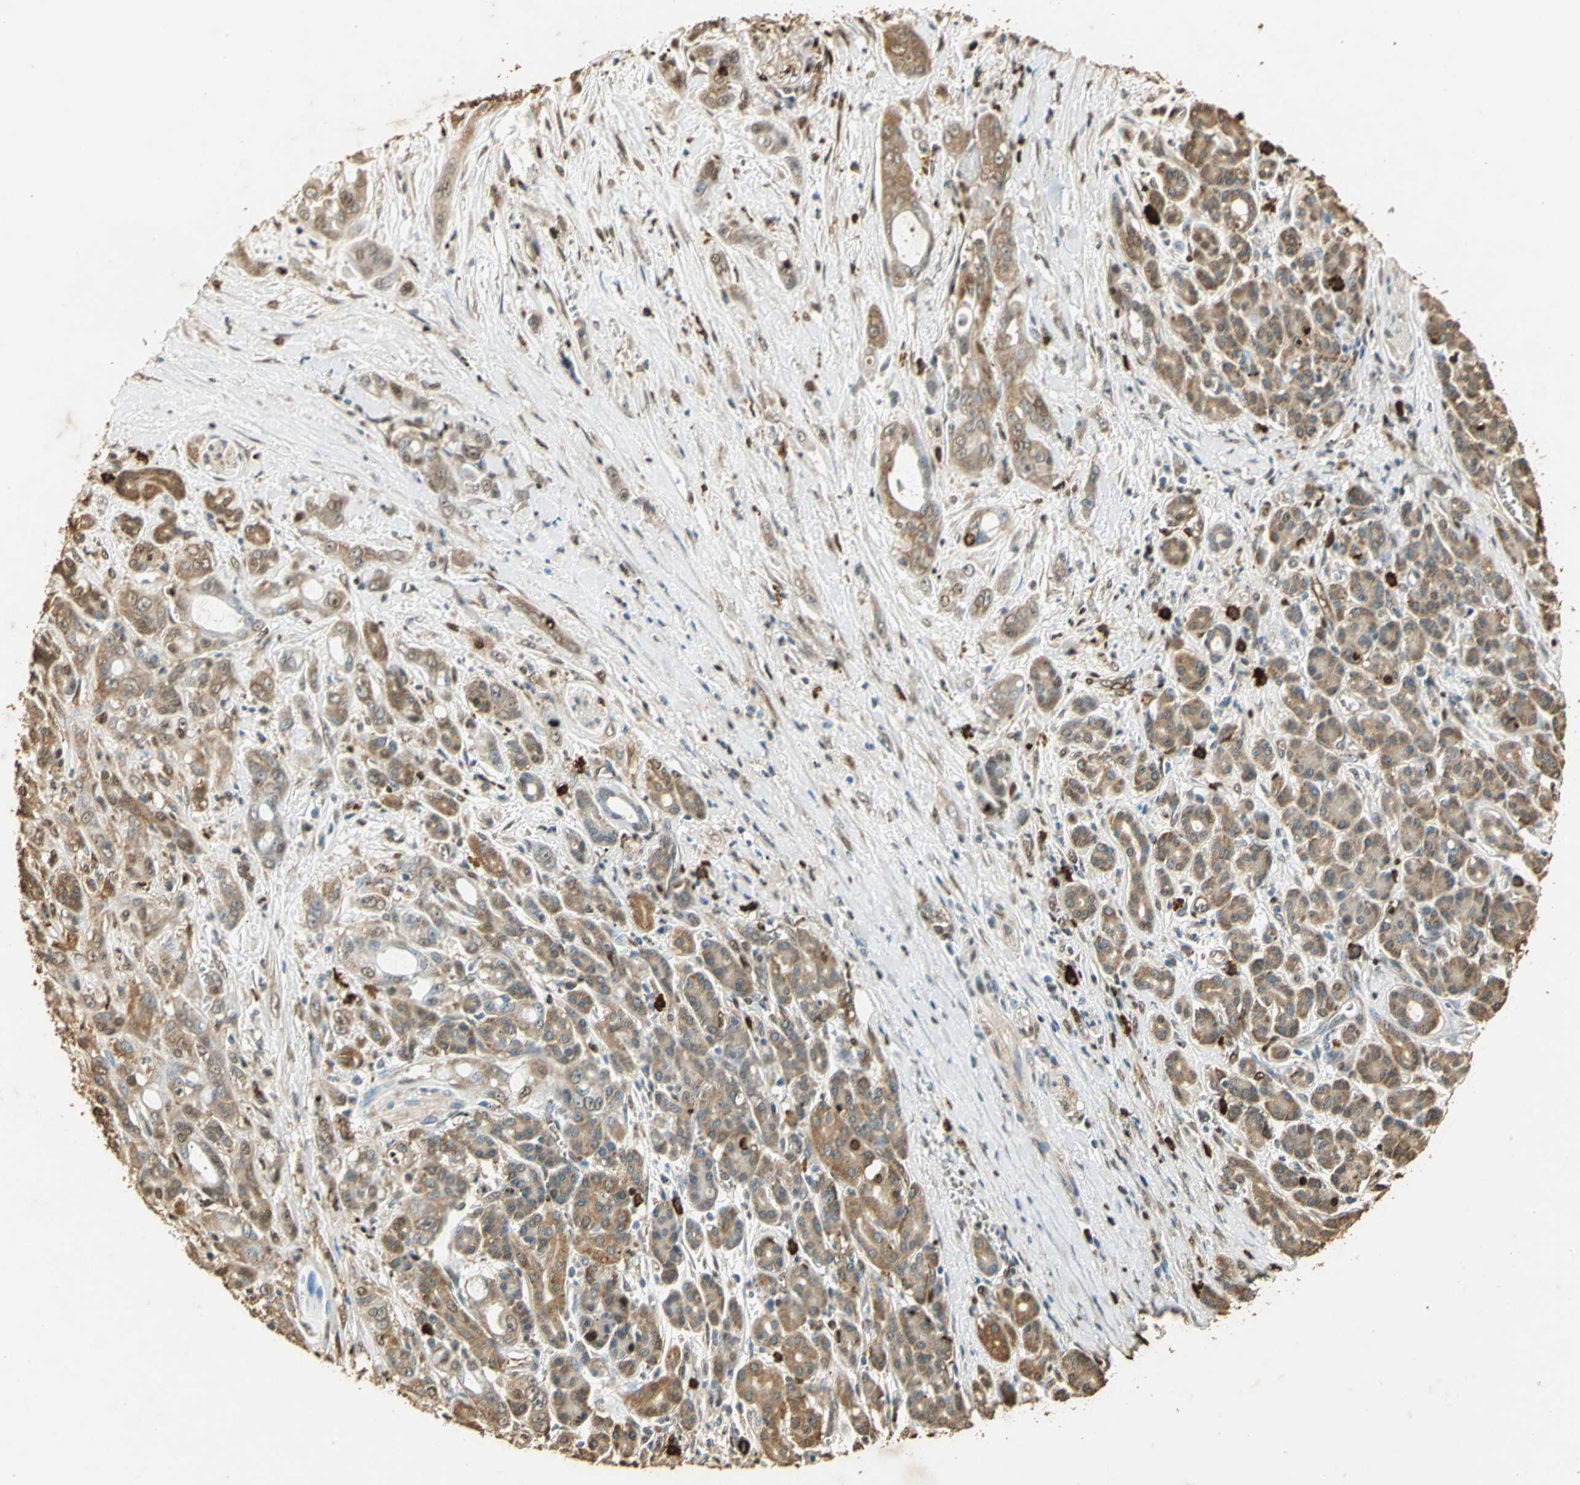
{"staining": {"intensity": "moderate", "quantity": ">75%", "location": "cytoplasmic/membranous"}, "tissue": "pancreatic cancer", "cell_type": "Tumor cells", "image_type": "cancer", "snomed": [{"axis": "morphology", "description": "Adenocarcinoma, NOS"}, {"axis": "topography", "description": "Pancreas"}], "caption": "Brown immunohistochemical staining in pancreatic cancer (adenocarcinoma) shows moderate cytoplasmic/membranous expression in approximately >75% of tumor cells.", "gene": "GAPDH", "patient": {"sex": "male", "age": 59}}